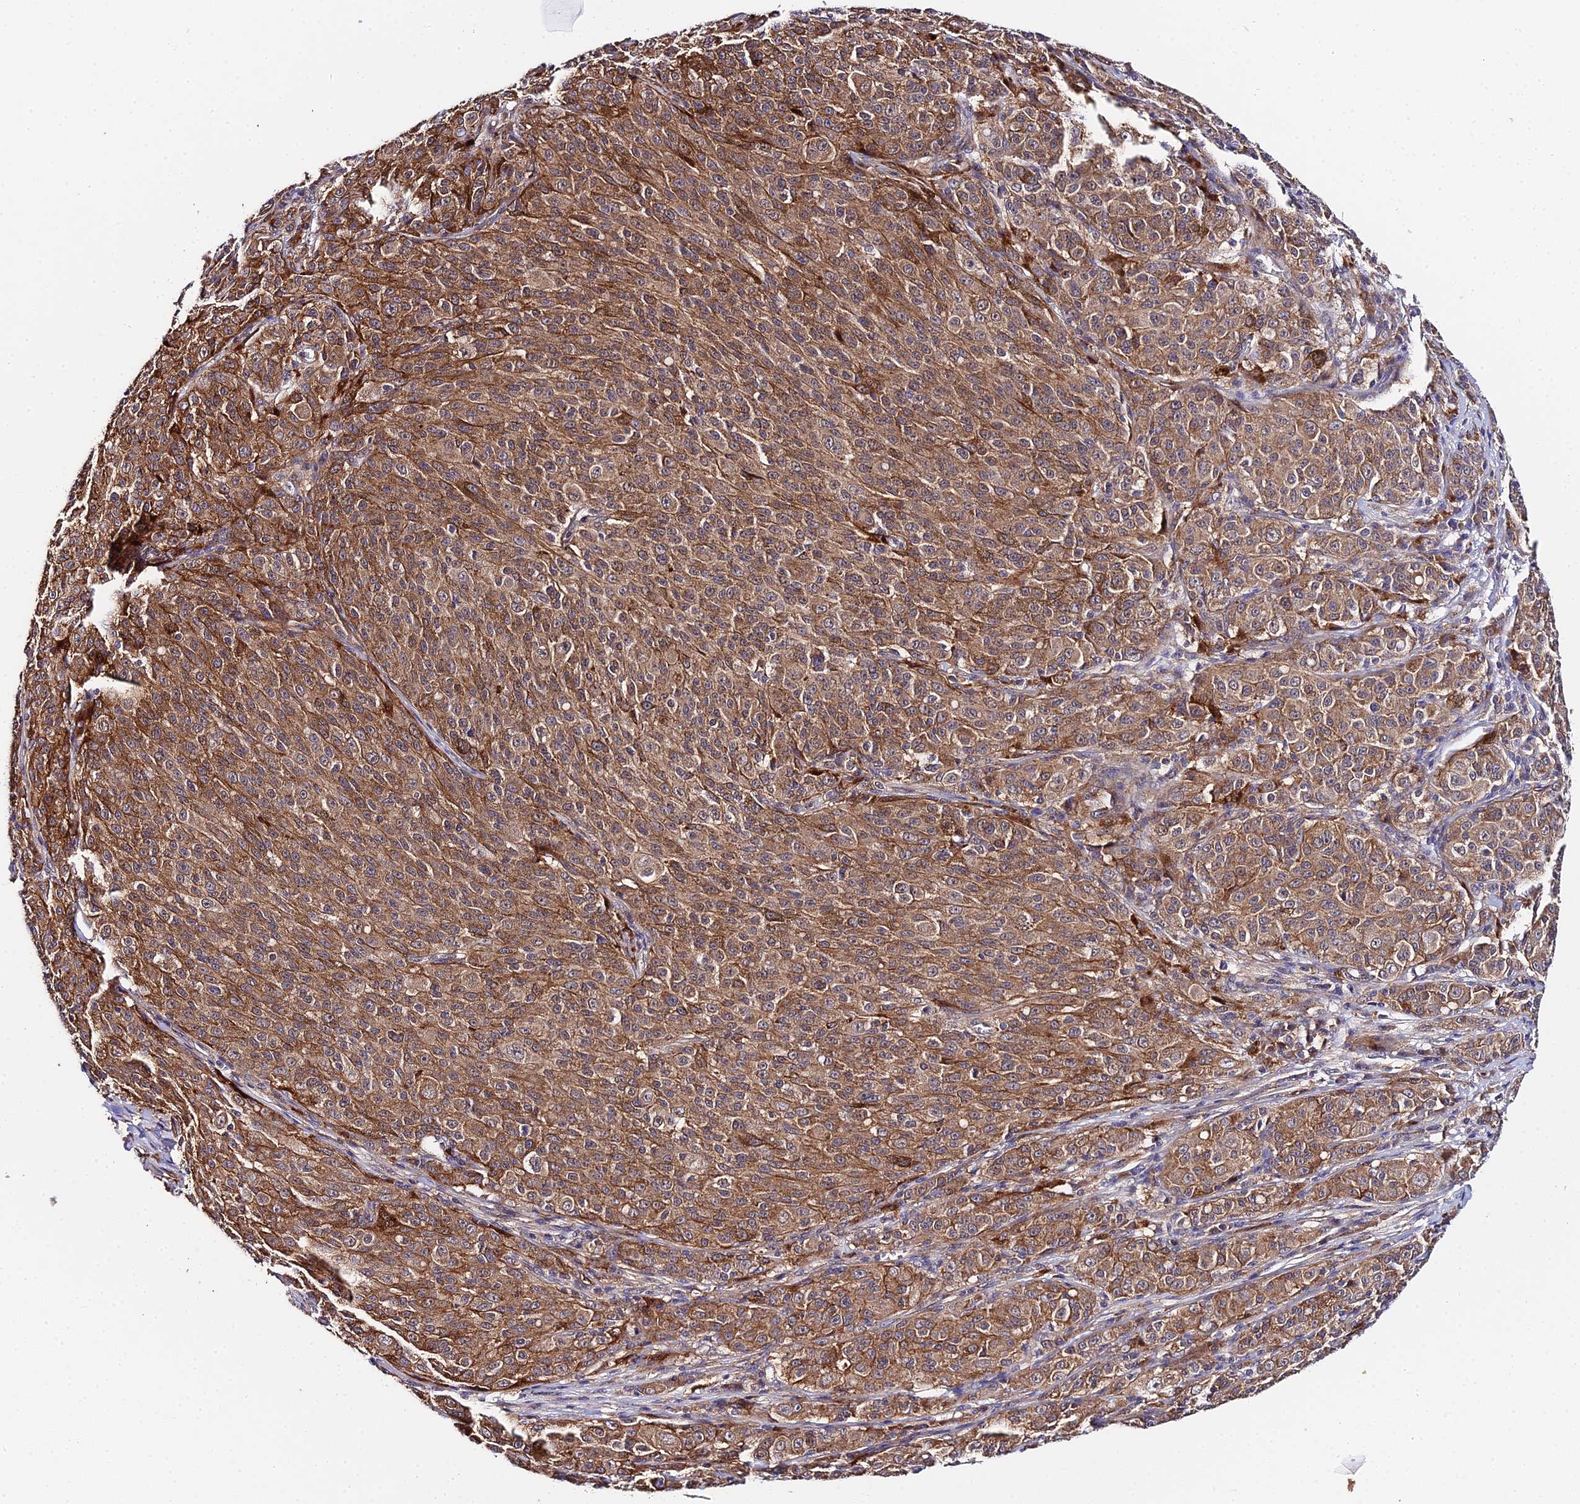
{"staining": {"intensity": "moderate", "quantity": ">75%", "location": "cytoplasmic/membranous"}, "tissue": "melanoma", "cell_type": "Tumor cells", "image_type": "cancer", "snomed": [{"axis": "morphology", "description": "Malignant melanoma, NOS"}, {"axis": "topography", "description": "Skin"}], "caption": "Tumor cells show moderate cytoplasmic/membranous positivity in about >75% of cells in malignant melanoma.", "gene": "ZBED8", "patient": {"sex": "female", "age": 52}}